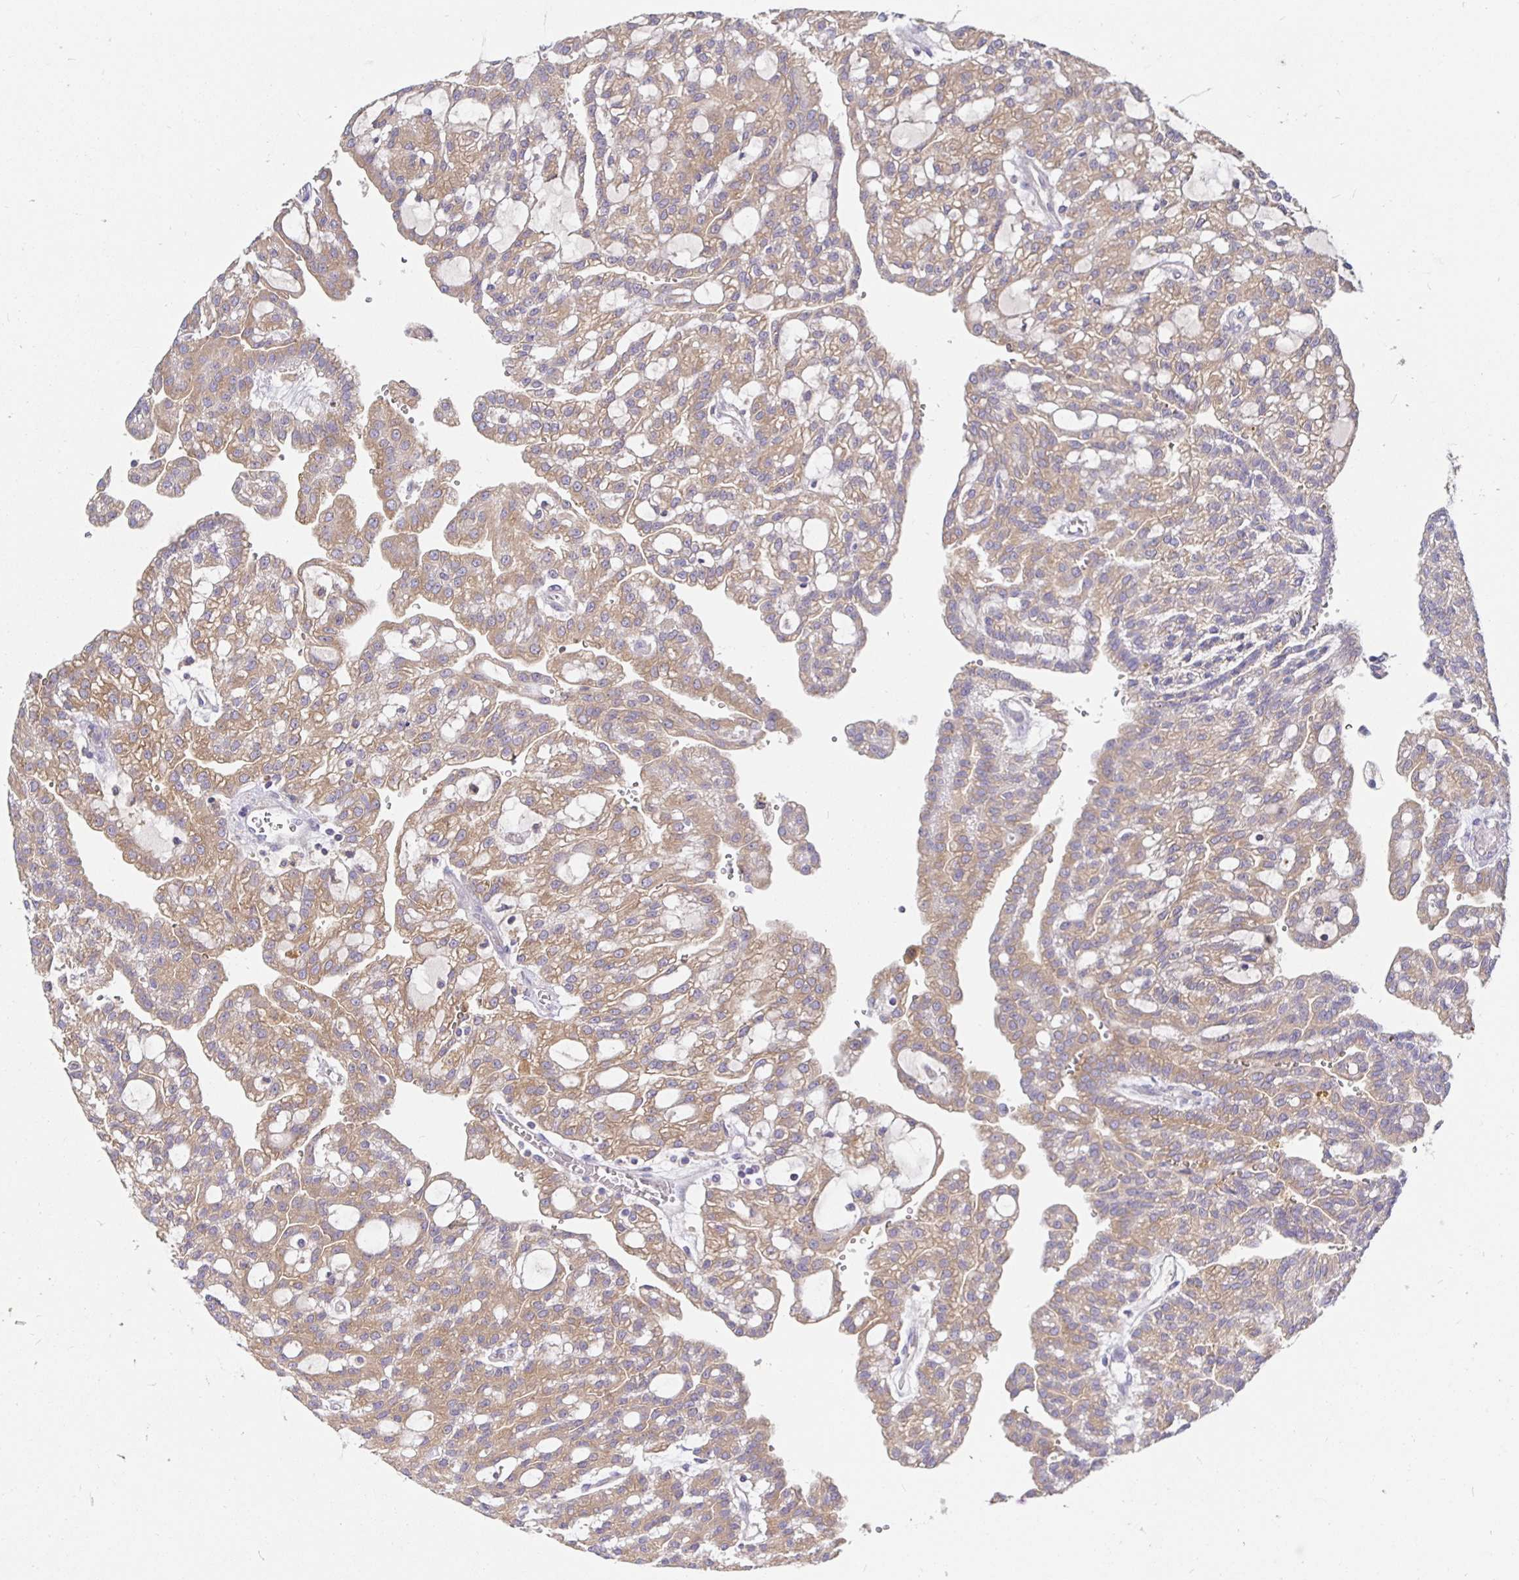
{"staining": {"intensity": "weak", "quantity": ">75%", "location": "cytoplasmic/membranous"}, "tissue": "renal cancer", "cell_type": "Tumor cells", "image_type": "cancer", "snomed": [{"axis": "morphology", "description": "Adenocarcinoma, NOS"}, {"axis": "topography", "description": "Kidney"}], "caption": "High-magnification brightfield microscopy of renal adenocarcinoma stained with DAB (3,3'-diaminobenzidine) (brown) and counterstained with hematoxylin (blue). tumor cells exhibit weak cytoplasmic/membranous staining is identified in approximately>75% of cells.", "gene": "KIF21A", "patient": {"sex": "male", "age": 63}}